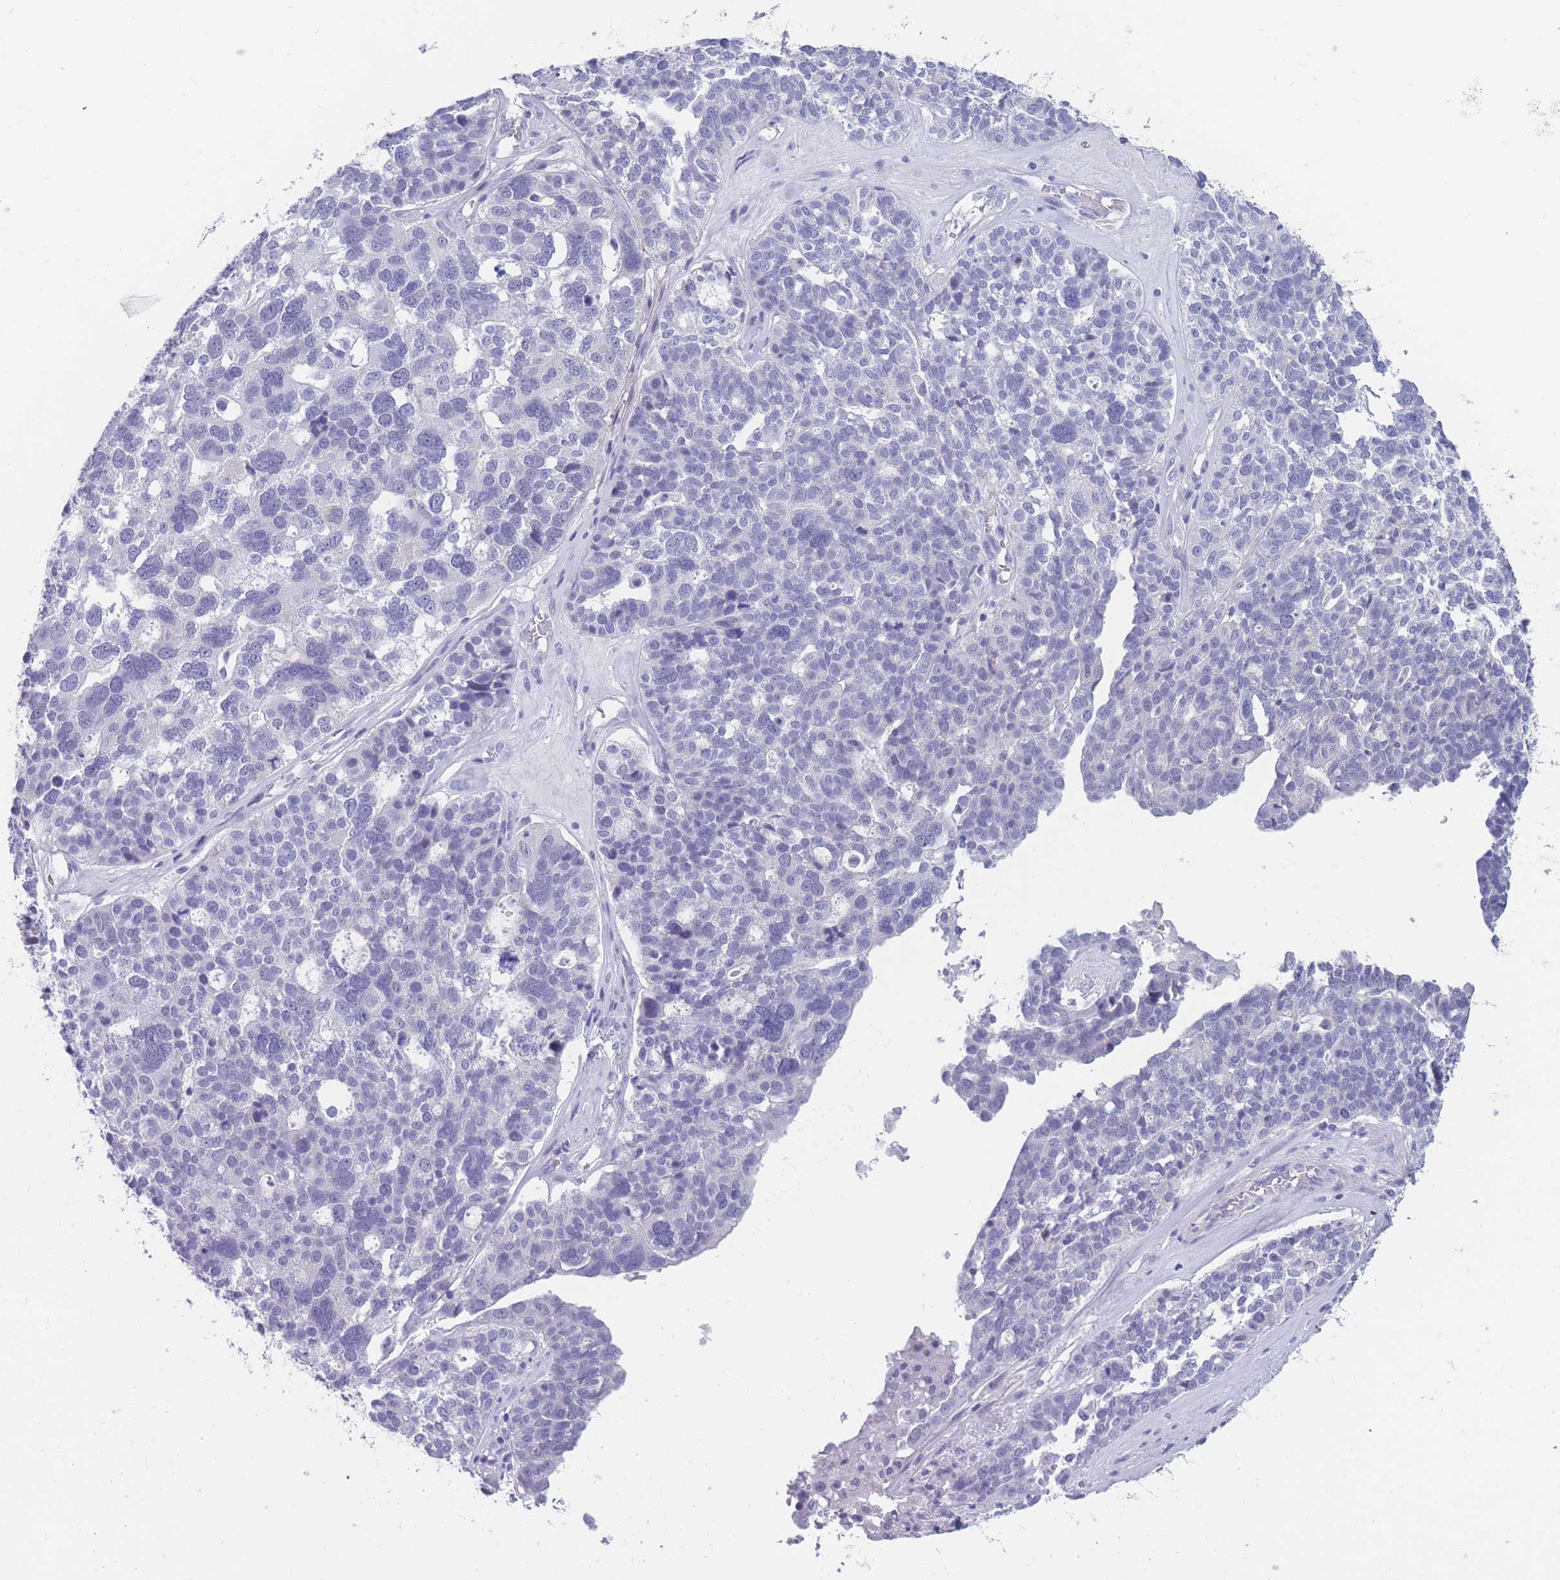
{"staining": {"intensity": "negative", "quantity": "none", "location": "none"}, "tissue": "ovarian cancer", "cell_type": "Tumor cells", "image_type": "cancer", "snomed": [{"axis": "morphology", "description": "Cystadenocarcinoma, serous, NOS"}, {"axis": "topography", "description": "Ovary"}], "caption": "Tumor cells show no significant protein positivity in serous cystadenocarcinoma (ovarian). (IHC, brightfield microscopy, high magnification).", "gene": "DPYD", "patient": {"sex": "female", "age": 59}}